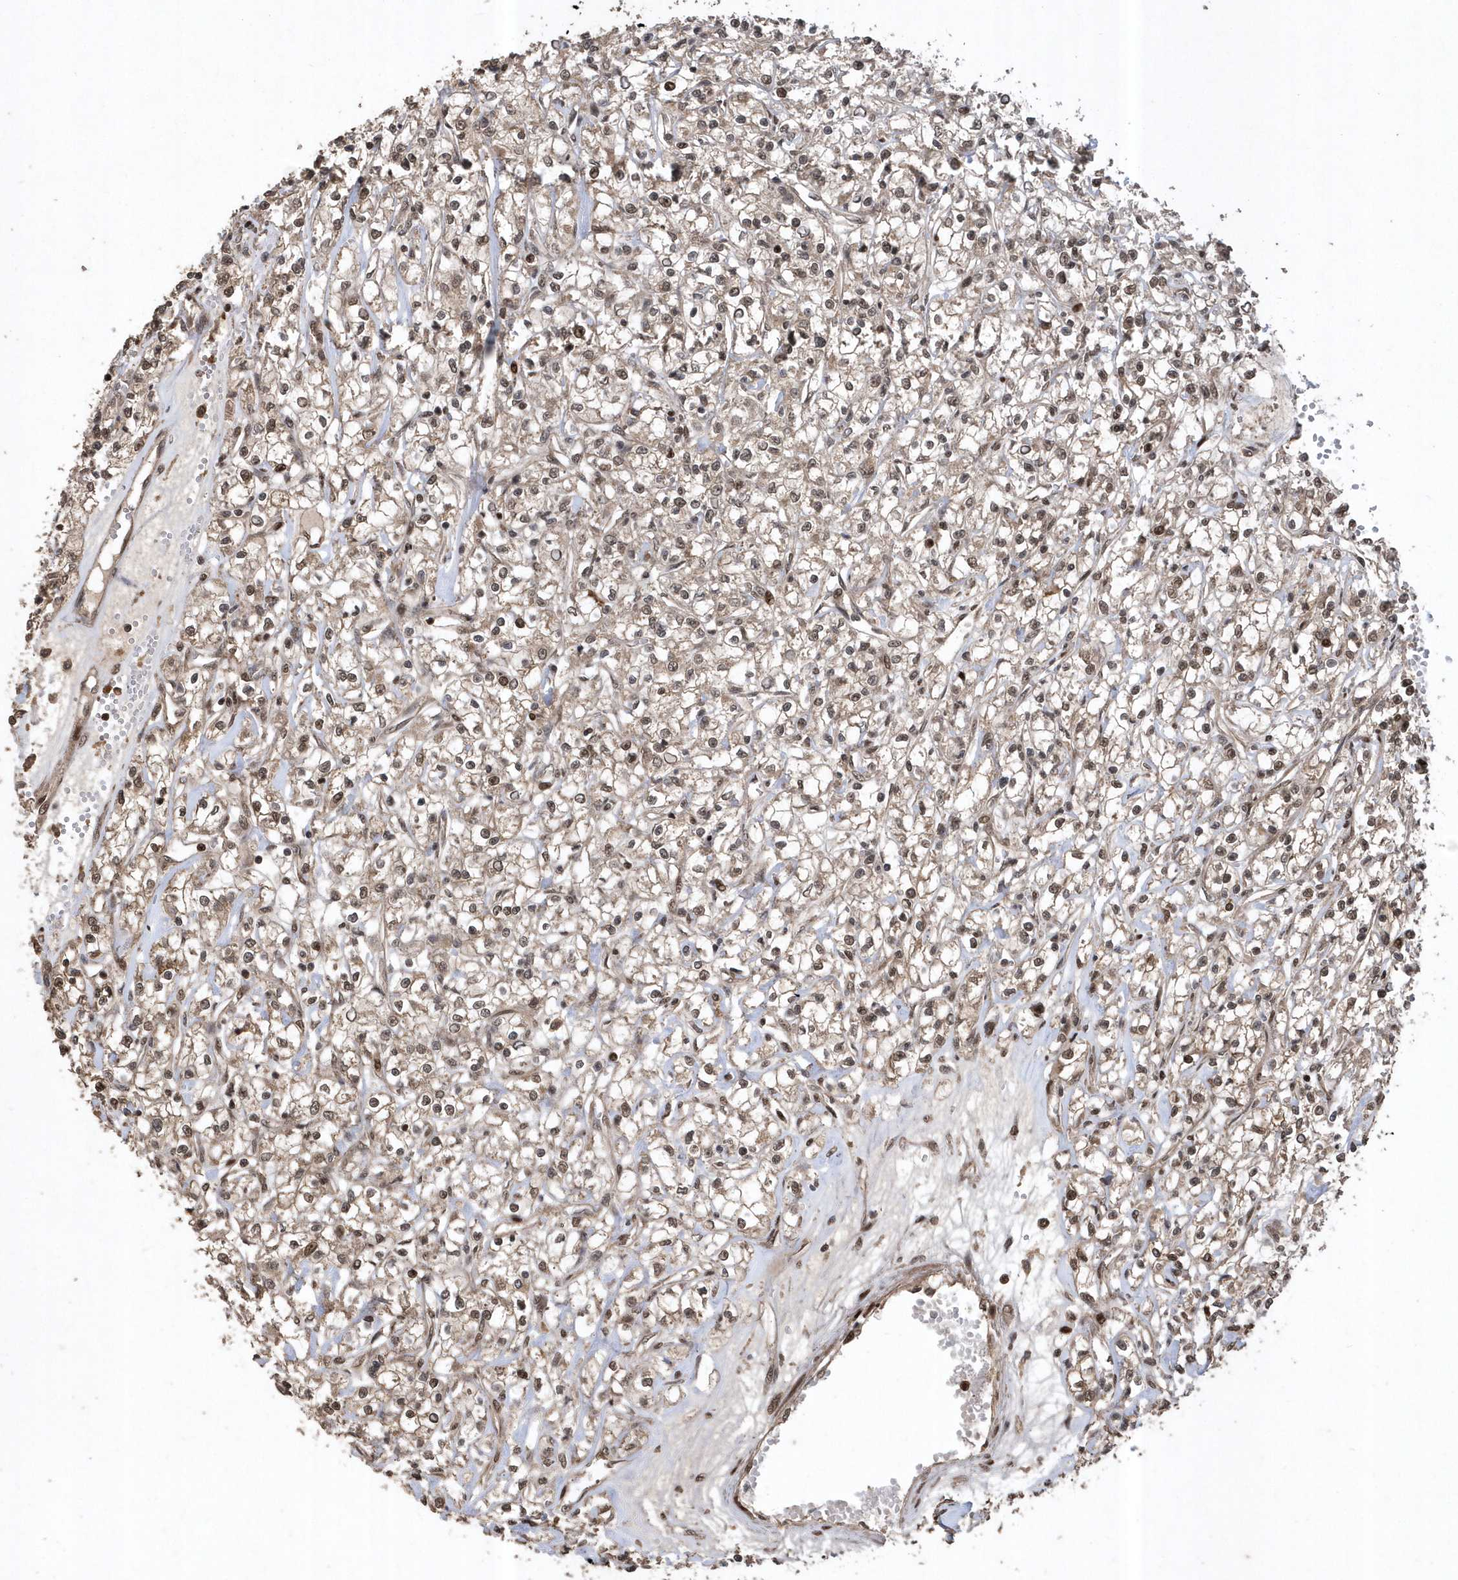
{"staining": {"intensity": "moderate", "quantity": "25%-75%", "location": "cytoplasmic/membranous,nuclear"}, "tissue": "renal cancer", "cell_type": "Tumor cells", "image_type": "cancer", "snomed": [{"axis": "morphology", "description": "Adenocarcinoma, NOS"}, {"axis": "topography", "description": "Kidney"}], "caption": "Immunohistochemical staining of human renal adenocarcinoma reveals medium levels of moderate cytoplasmic/membranous and nuclear expression in approximately 25%-75% of tumor cells. Ihc stains the protein of interest in brown and the nuclei are stained blue.", "gene": "INTS12", "patient": {"sex": "female", "age": 59}}